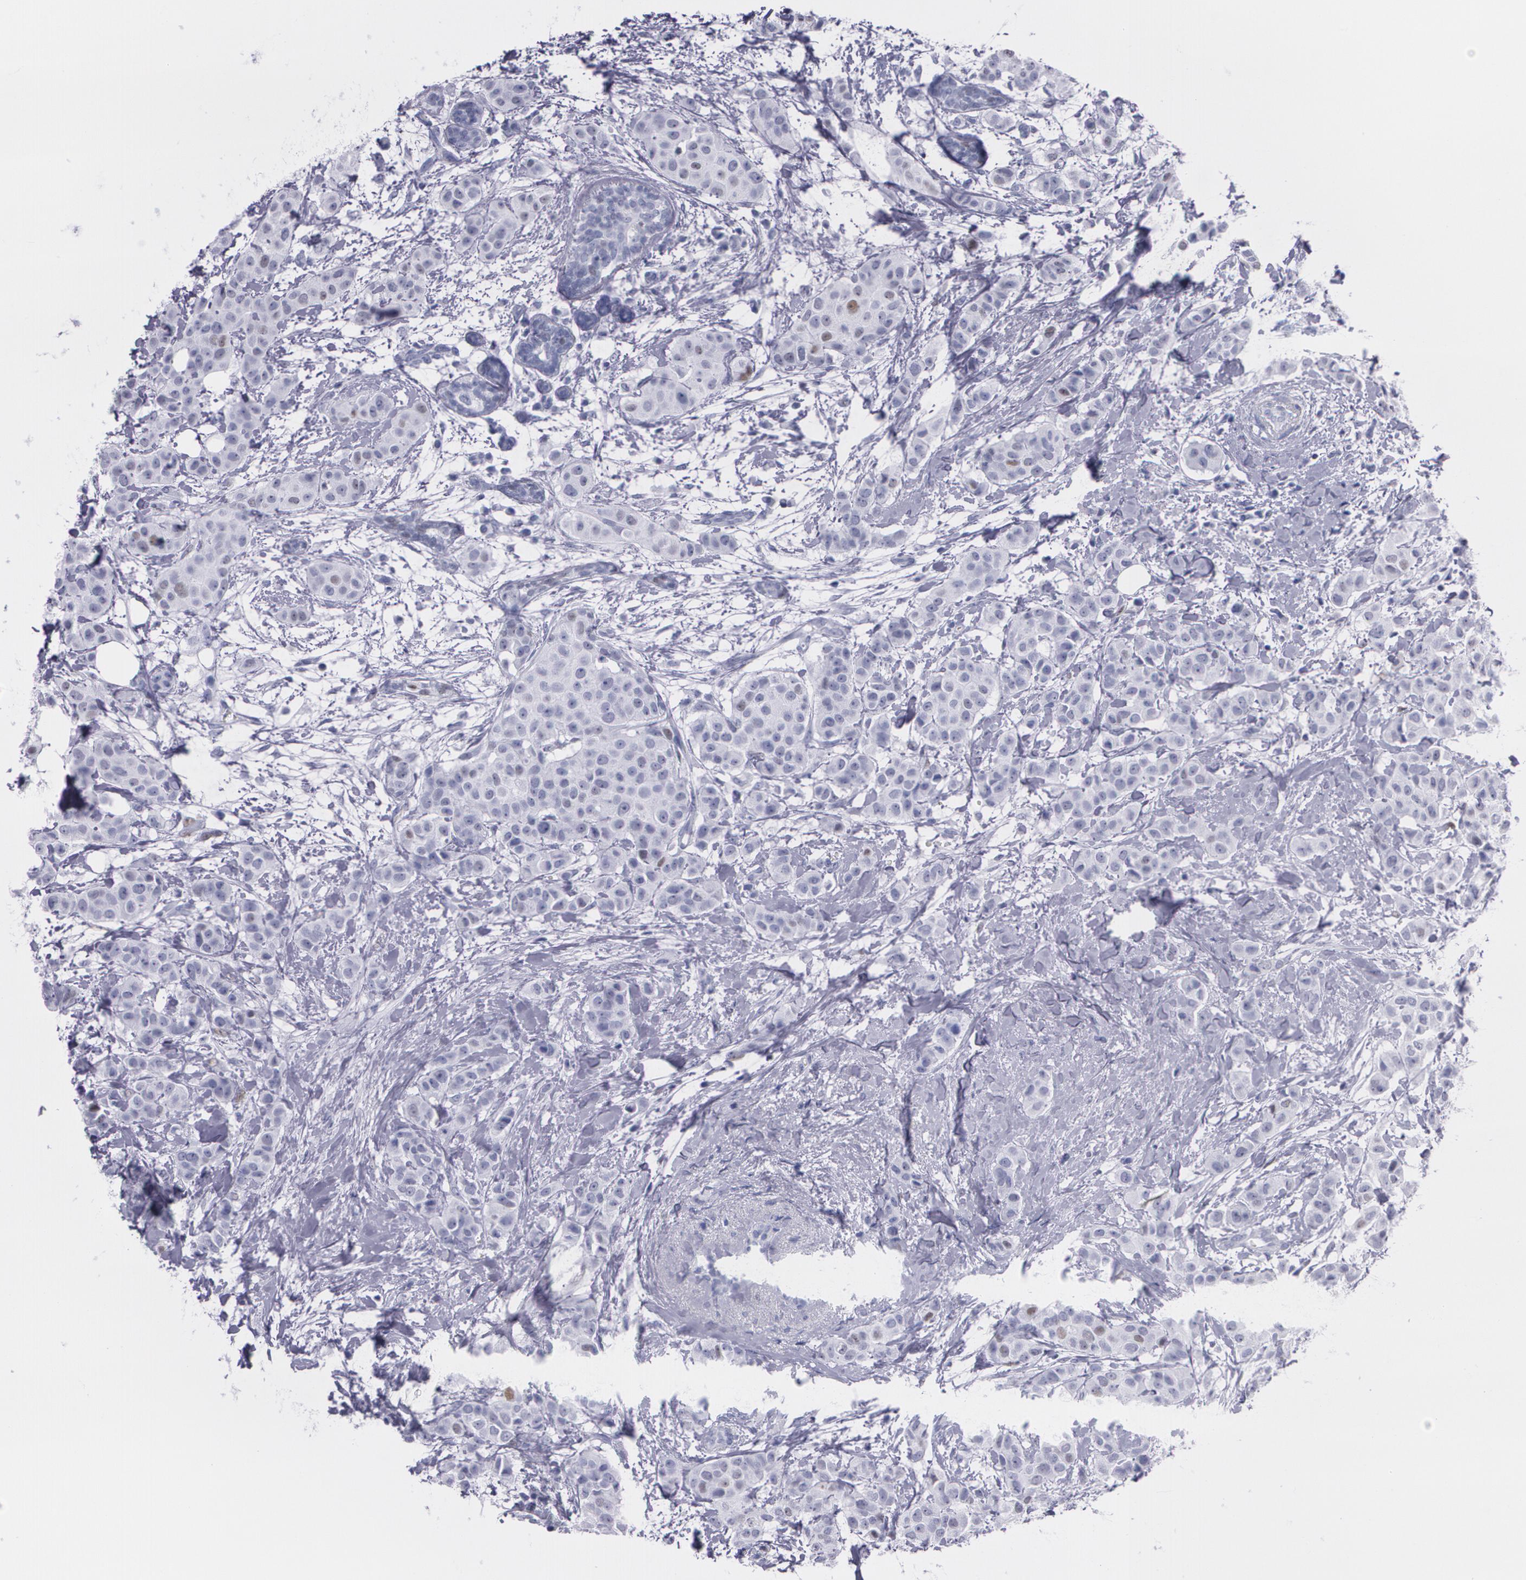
{"staining": {"intensity": "negative", "quantity": "none", "location": "none"}, "tissue": "breast cancer", "cell_type": "Tumor cells", "image_type": "cancer", "snomed": [{"axis": "morphology", "description": "Duct carcinoma"}, {"axis": "topography", "description": "Breast"}], "caption": "A high-resolution image shows immunohistochemistry staining of breast invasive ductal carcinoma, which demonstrates no significant positivity in tumor cells.", "gene": "TP53", "patient": {"sex": "female", "age": 40}}